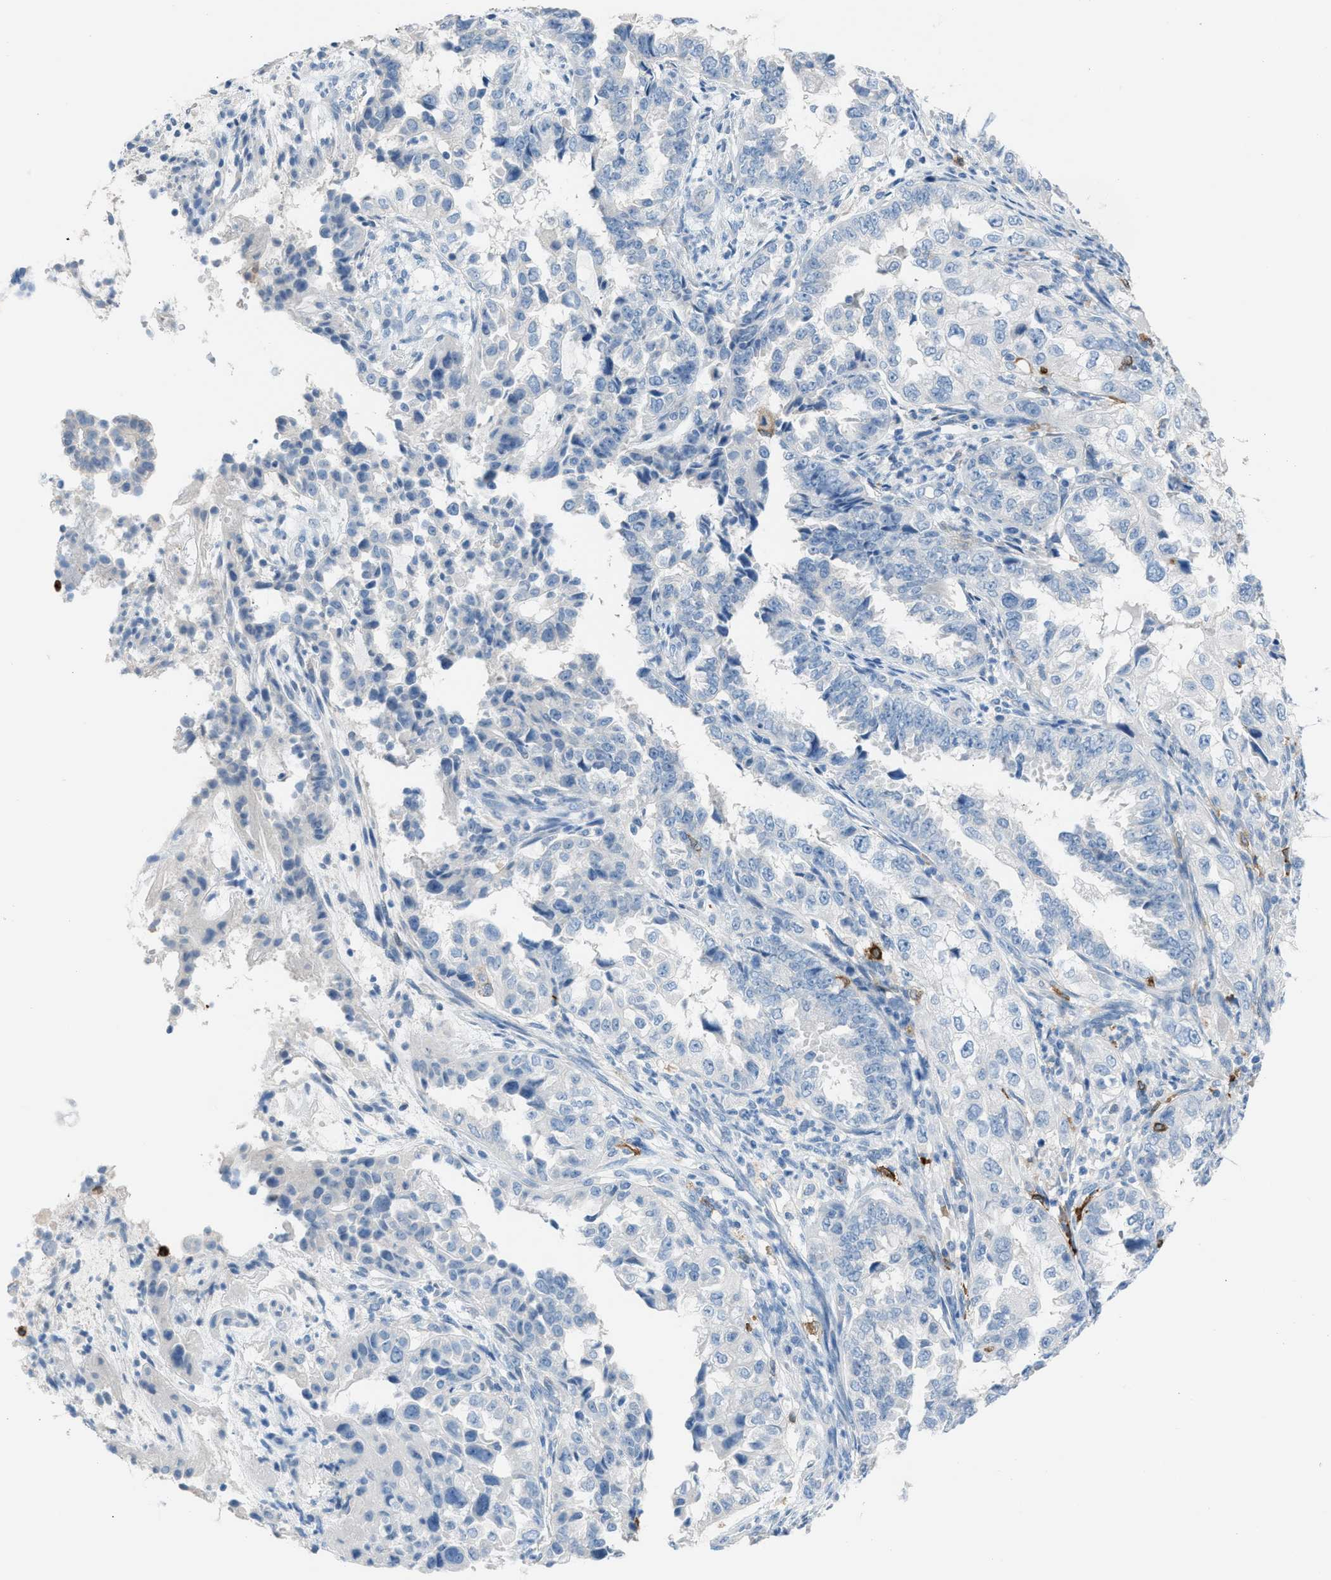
{"staining": {"intensity": "negative", "quantity": "none", "location": "none"}, "tissue": "endometrial cancer", "cell_type": "Tumor cells", "image_type": "cancer", "snomed": [{"axis": "morphology", "description": "Adenocarcinoma, NOS"}, {"axis": "topography", "description": "Endometrium"}], "caption": "IHC micrograph of human adenocarcinoma (endometrial) stained for a protein (brown), which shows no staining in tumor cells. Brightfield microscopy of IHC stained with DAB (3,3'-diaminobenzidine) (brown) and hematoxylin (blue), captured at high magnification.", "gene": "CLEC10A", "patient": {"sex": "female", "age": 85}}